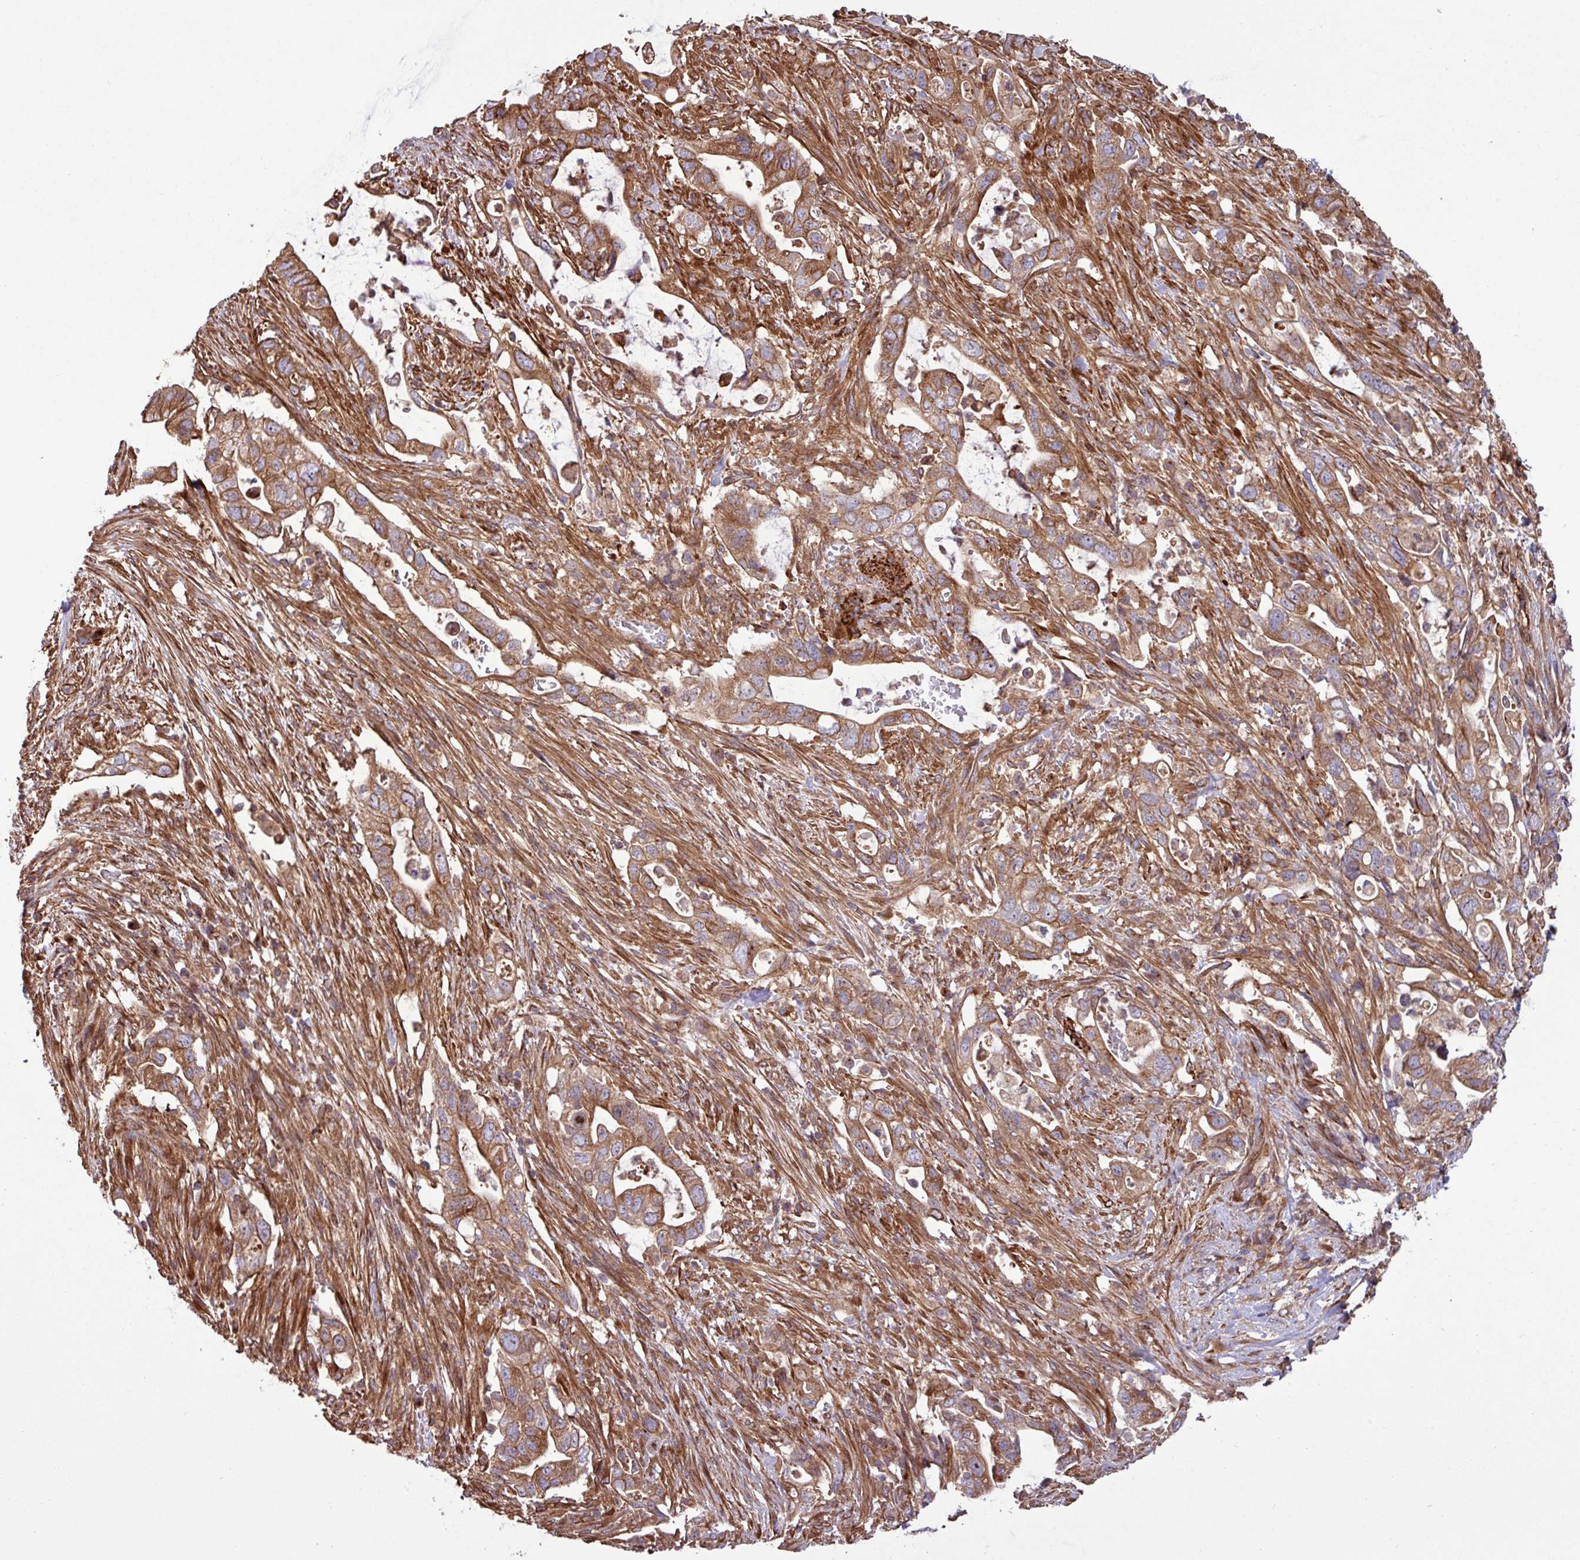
{"staining": {"intensity": "strong", "quantity": ">75%", "location": "cytoplasmic/membranous"}, "tissue": "pancreatic cancer", "cell_type": "Tumor cells", "image_type": "cancer", "snomed": [{"axis": "morphology", "description": "Adenocarcinoma, NOS"}, {"axis": "topography", "description": "Pancreas"}], "caption": "Pancreatic cancer (adenocarcinoma) stained for a protein reveals strong cytoplasmic/membranous positivity in tumor cells.", "gene": "ZNF300", "patient": {"sex": "female", "age": 72}}